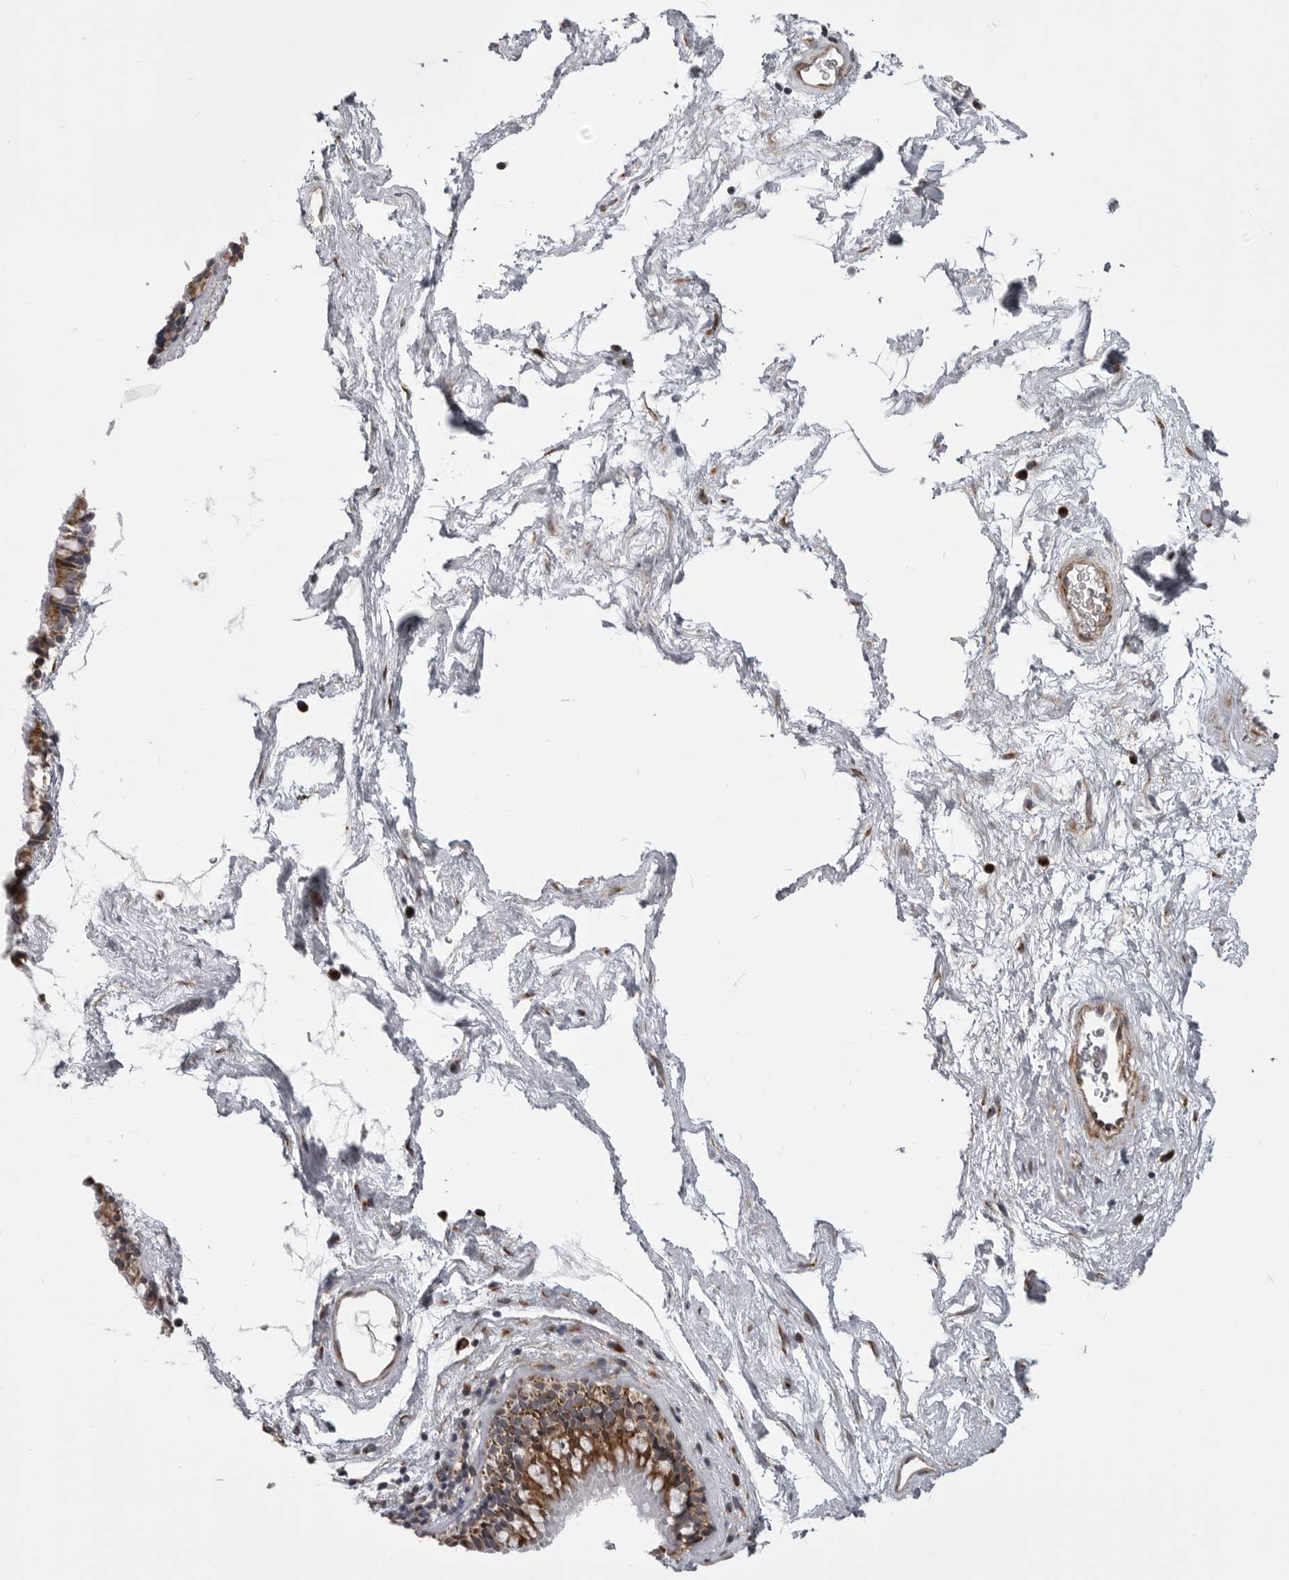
{"staining": {"intensity": "moderate", "quantity": ">75%", "location": "cytoplasmic/membranous"}, "tissue": "nasopharynx", "cell_type": "Respiratory epithelial cells", "image_type": "normal", "snomed": [{"axis": "morphology", "description": "Normal tissue, NOS"}, {"axis": "morphology", "description": "Inflammation, NOS"}, {"axis": "topography", "description": "Nasopharynx"}], "caption": "Protein expression by immunohistochemistry shows moderate cytoplasmic/membranous expression in about >75% of respiratory epithelial cells in benign nasopharynx. The protein of interest is shown in brown color, while the nuclei are stained blue.", "gene": "TMPRSS11F", "patient": {"sex": "male", "age": 48}}